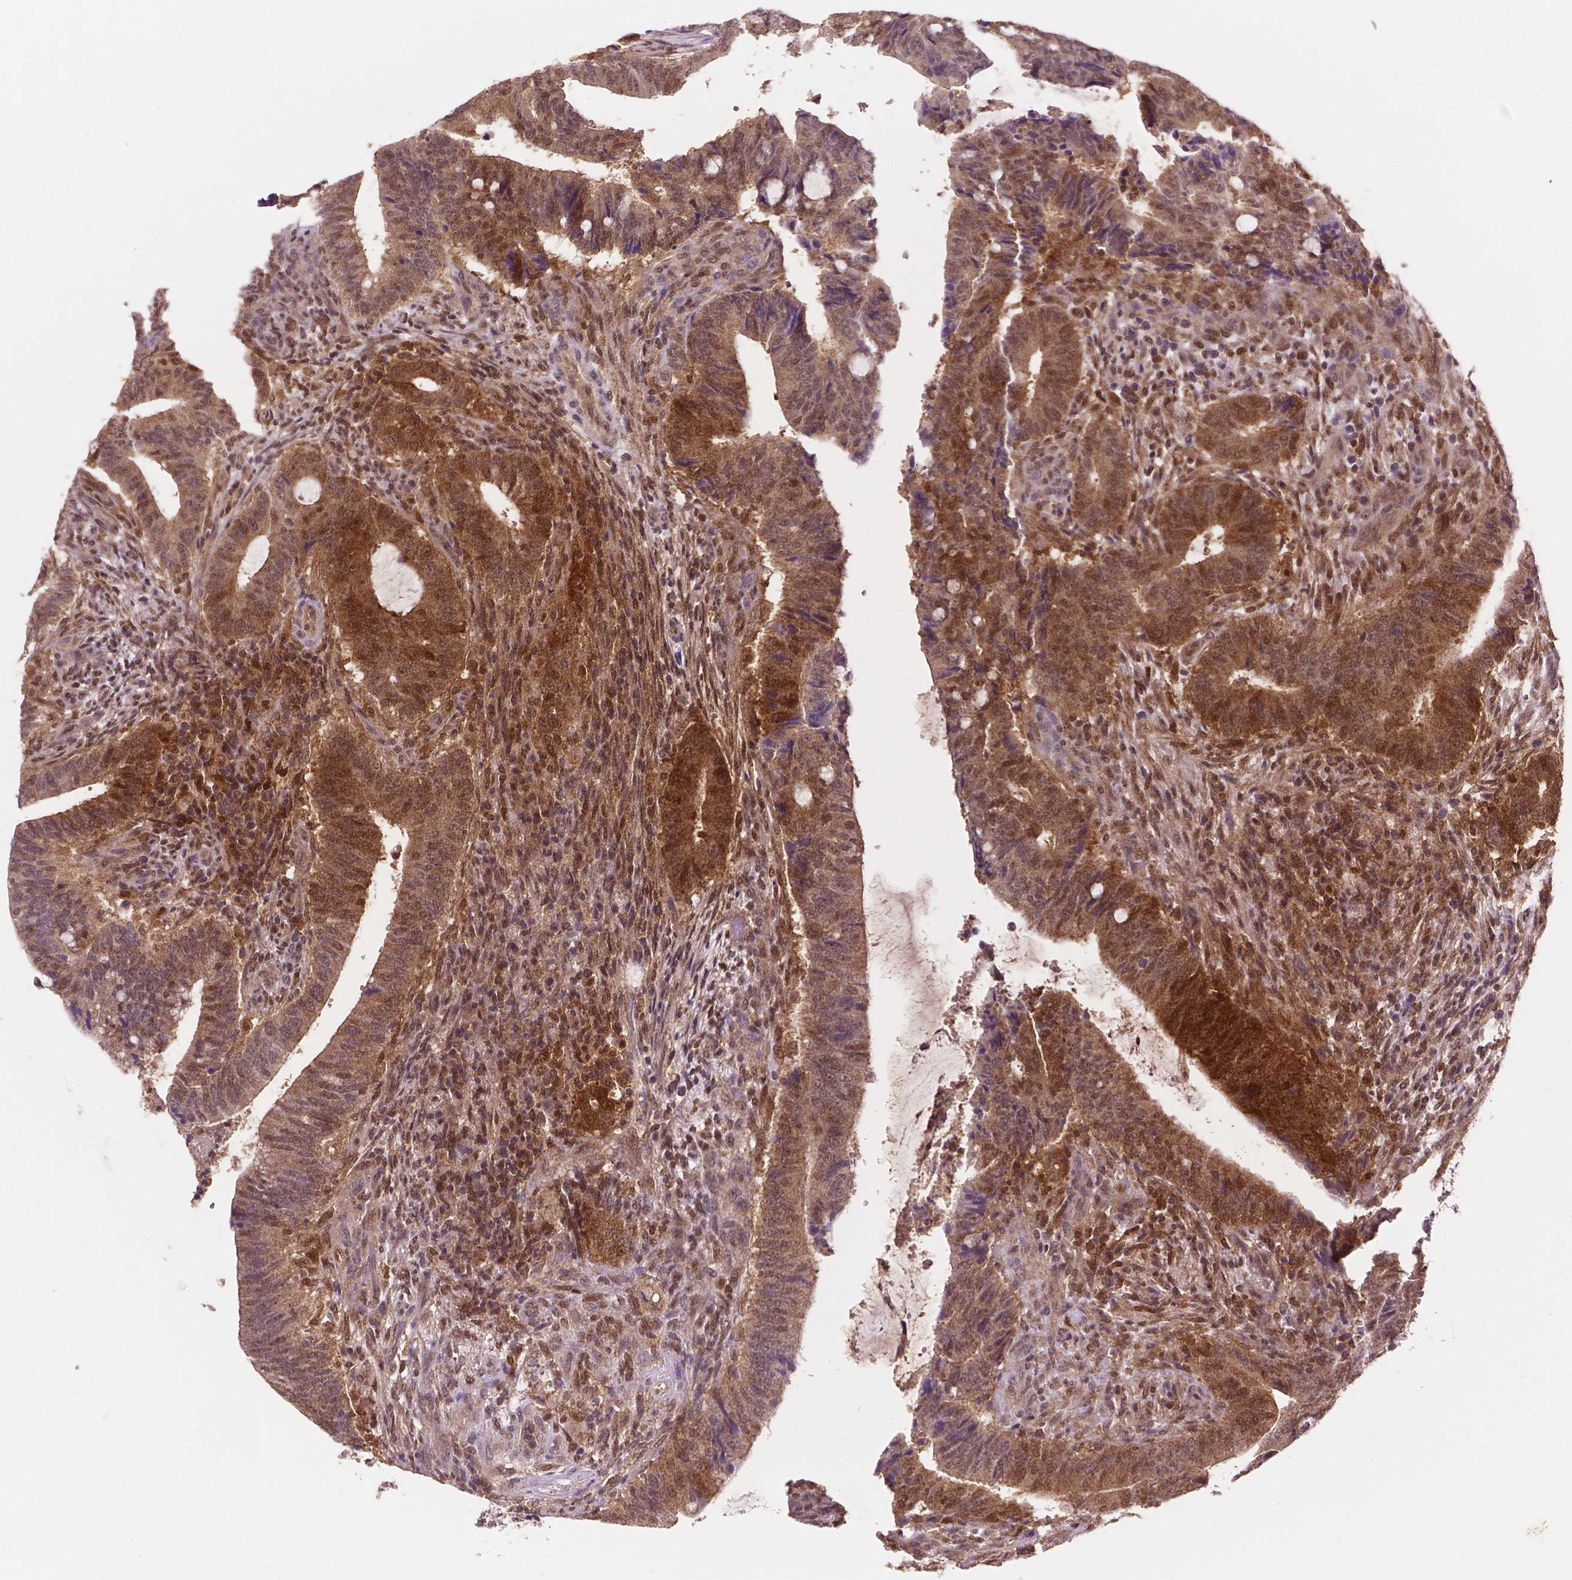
{"staining": {"intensity": "moderate", "quantity": ">75%", "location": "cytoplasmic/membranous,nuclear"}, "tissue": "colorectal cancer", "cell_type": "Tumor cells", "image_type": "cancer", "snomed": [{"axis": "morphology", "description": "Adenocarcinoma, NOS"}, {"axis": "topography", "description": "Colon"}], "caption": "DAB immunohistochemical staining of colorectal adenocarcinoma exhibits moderate cytoplasmic/membranous and nuclear protein positivity in about >75% of tumor cells. (DAB (3,3'-diaminobenzidine) = brown stain, brightfield microscopy at high magnification).", "gene": "UBE2L6", "patient": {"sex": "female", "age": 43}}